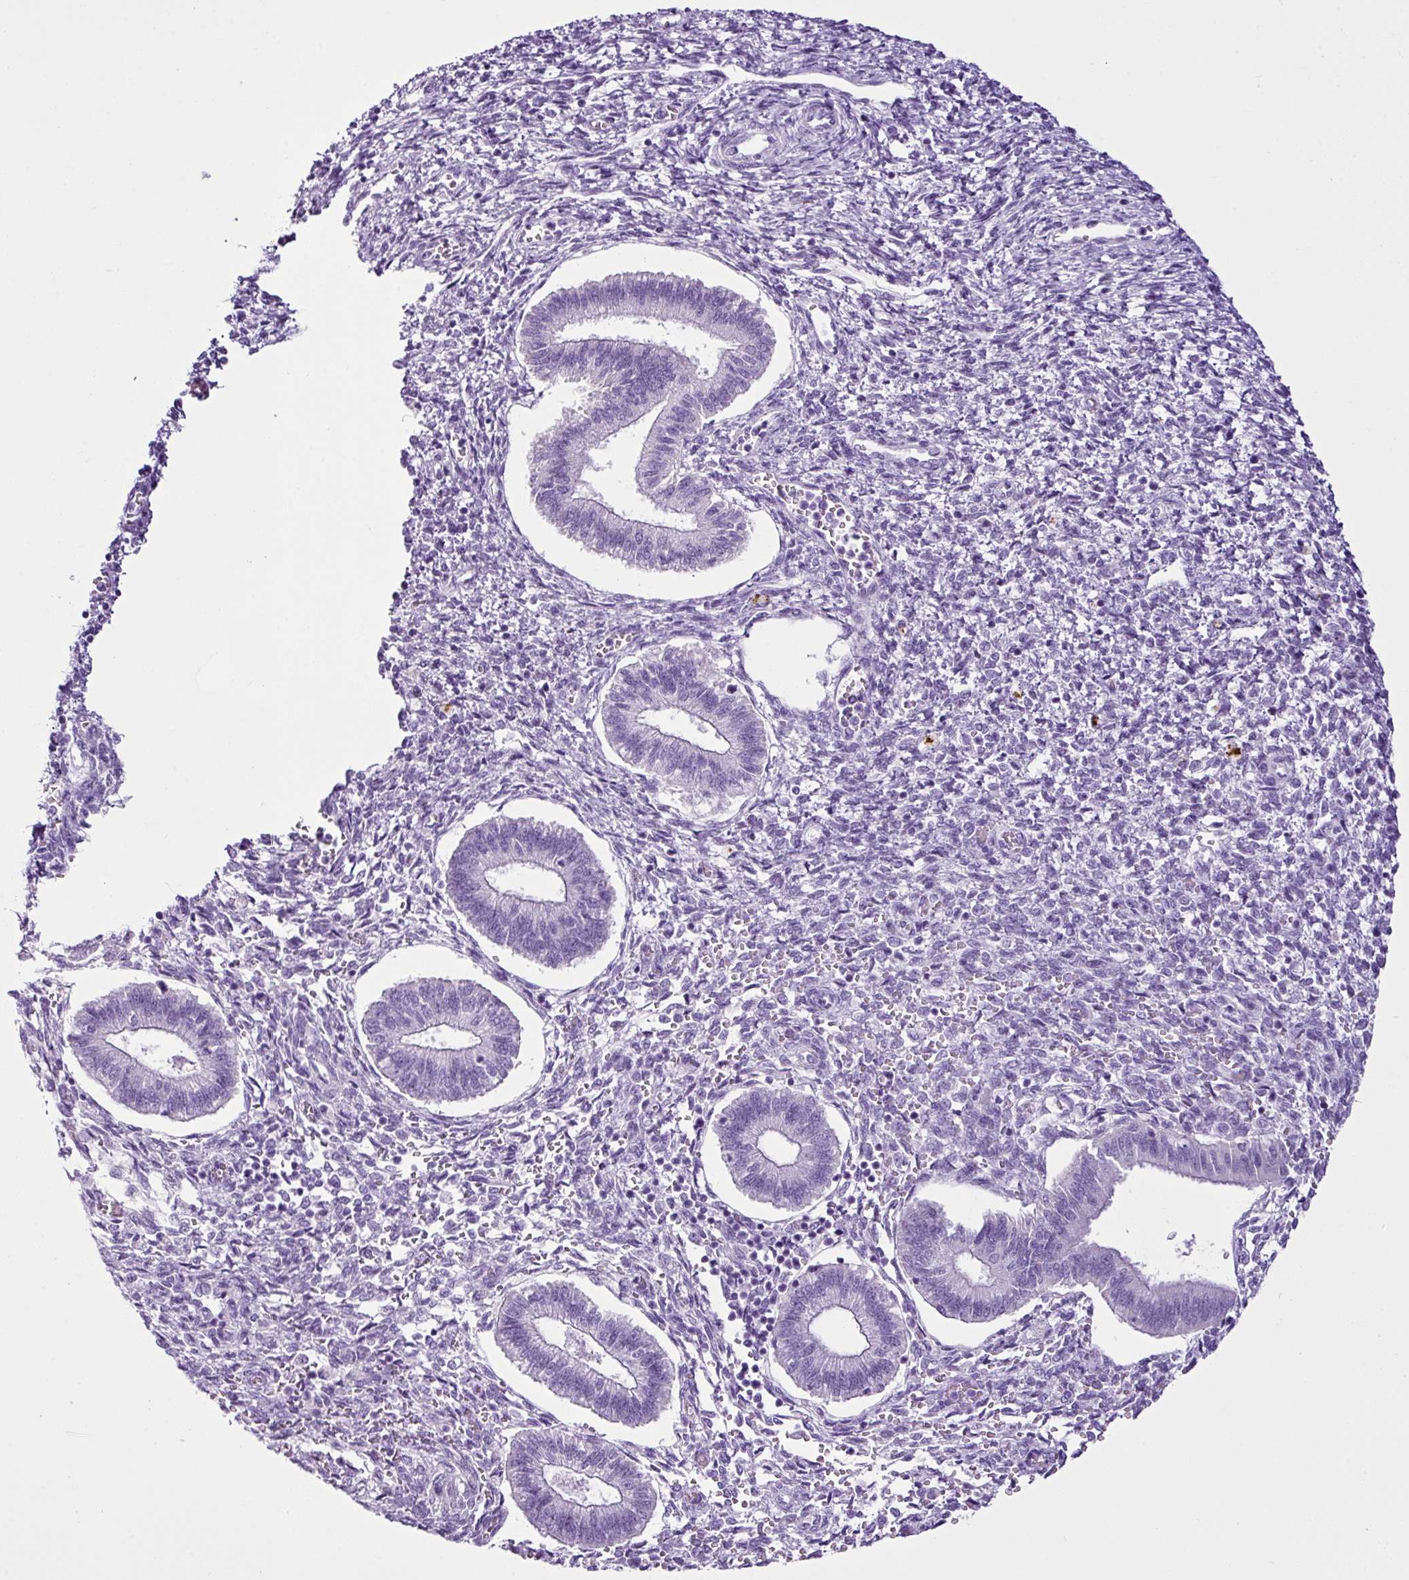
{"staining": {"intensity": "negative", "quantity": "none", "location": "none"}, "tissue": "endometrium", "cell_type": "Cells in endometrial stroma", "image_type": "normal", "snomed": [{"axis": "morphology", "description": "Normal tissue, NOS"}, {"axis": "topography", "description": "Endometrium"}], "caption": "Endometrium stained for a protein using immunohistochemistry (IHC) shows no staining cells in endometrial stroma.", "gene": "LILRB4", "patient": {"sex": "female", "age": 25}}